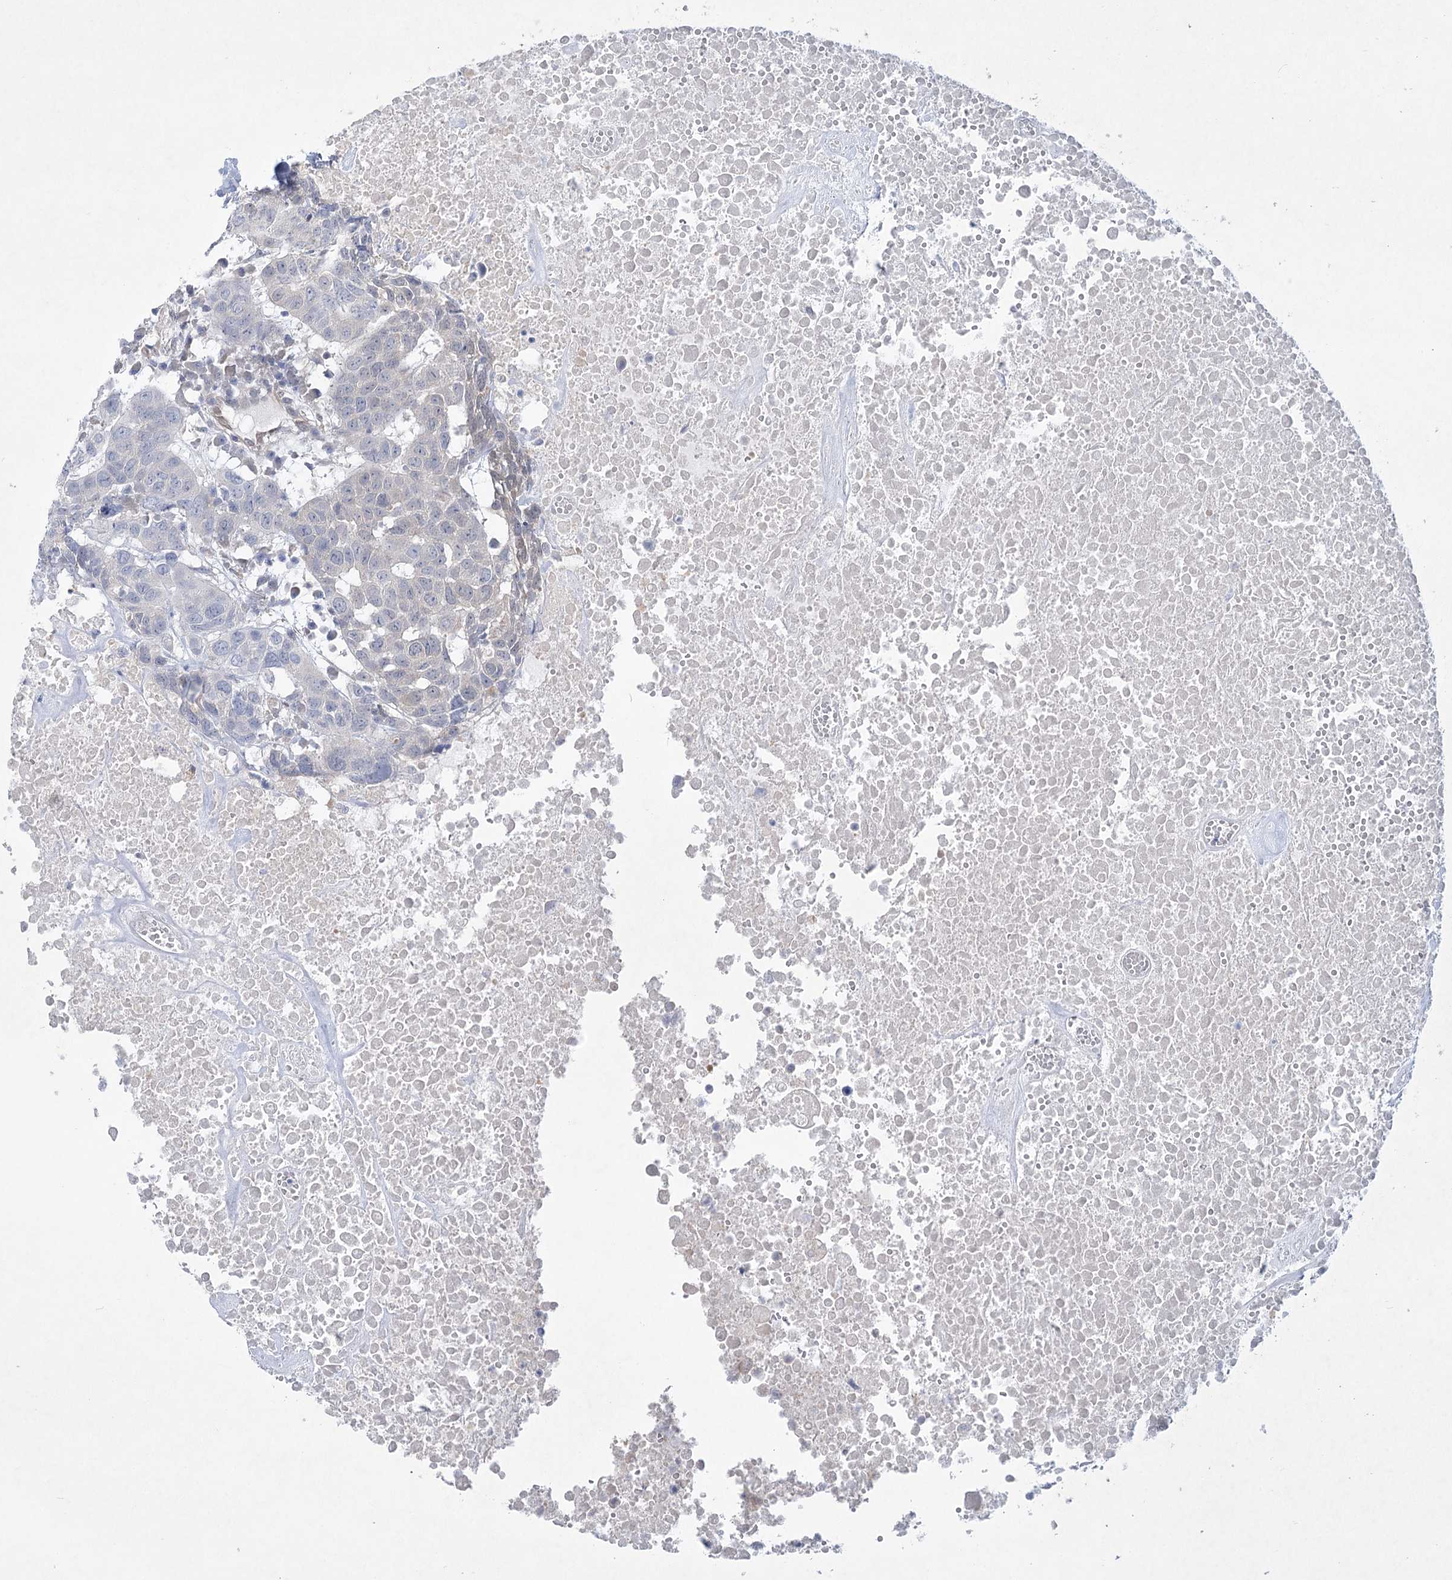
{"staining": {"intensity": "negative", "quantity": "none", "location": "none"}, "tissue": "head and neck cancer", "cell_type": "Tumor cells", "image_type": "cancer", "snomed": [{"axis": "morphology", "description": "Squamous cell carcinoma, NOS"}, {"axis": "topography", "description": "Head-Neck"}], "caption": "This is an IHC photomicrograph of human head and neck cancer (squamous cell carcinoma). There is no staining in tumor cells.", "gene": "AAMDC", "patient": {"sex": "male", "age": 66}}